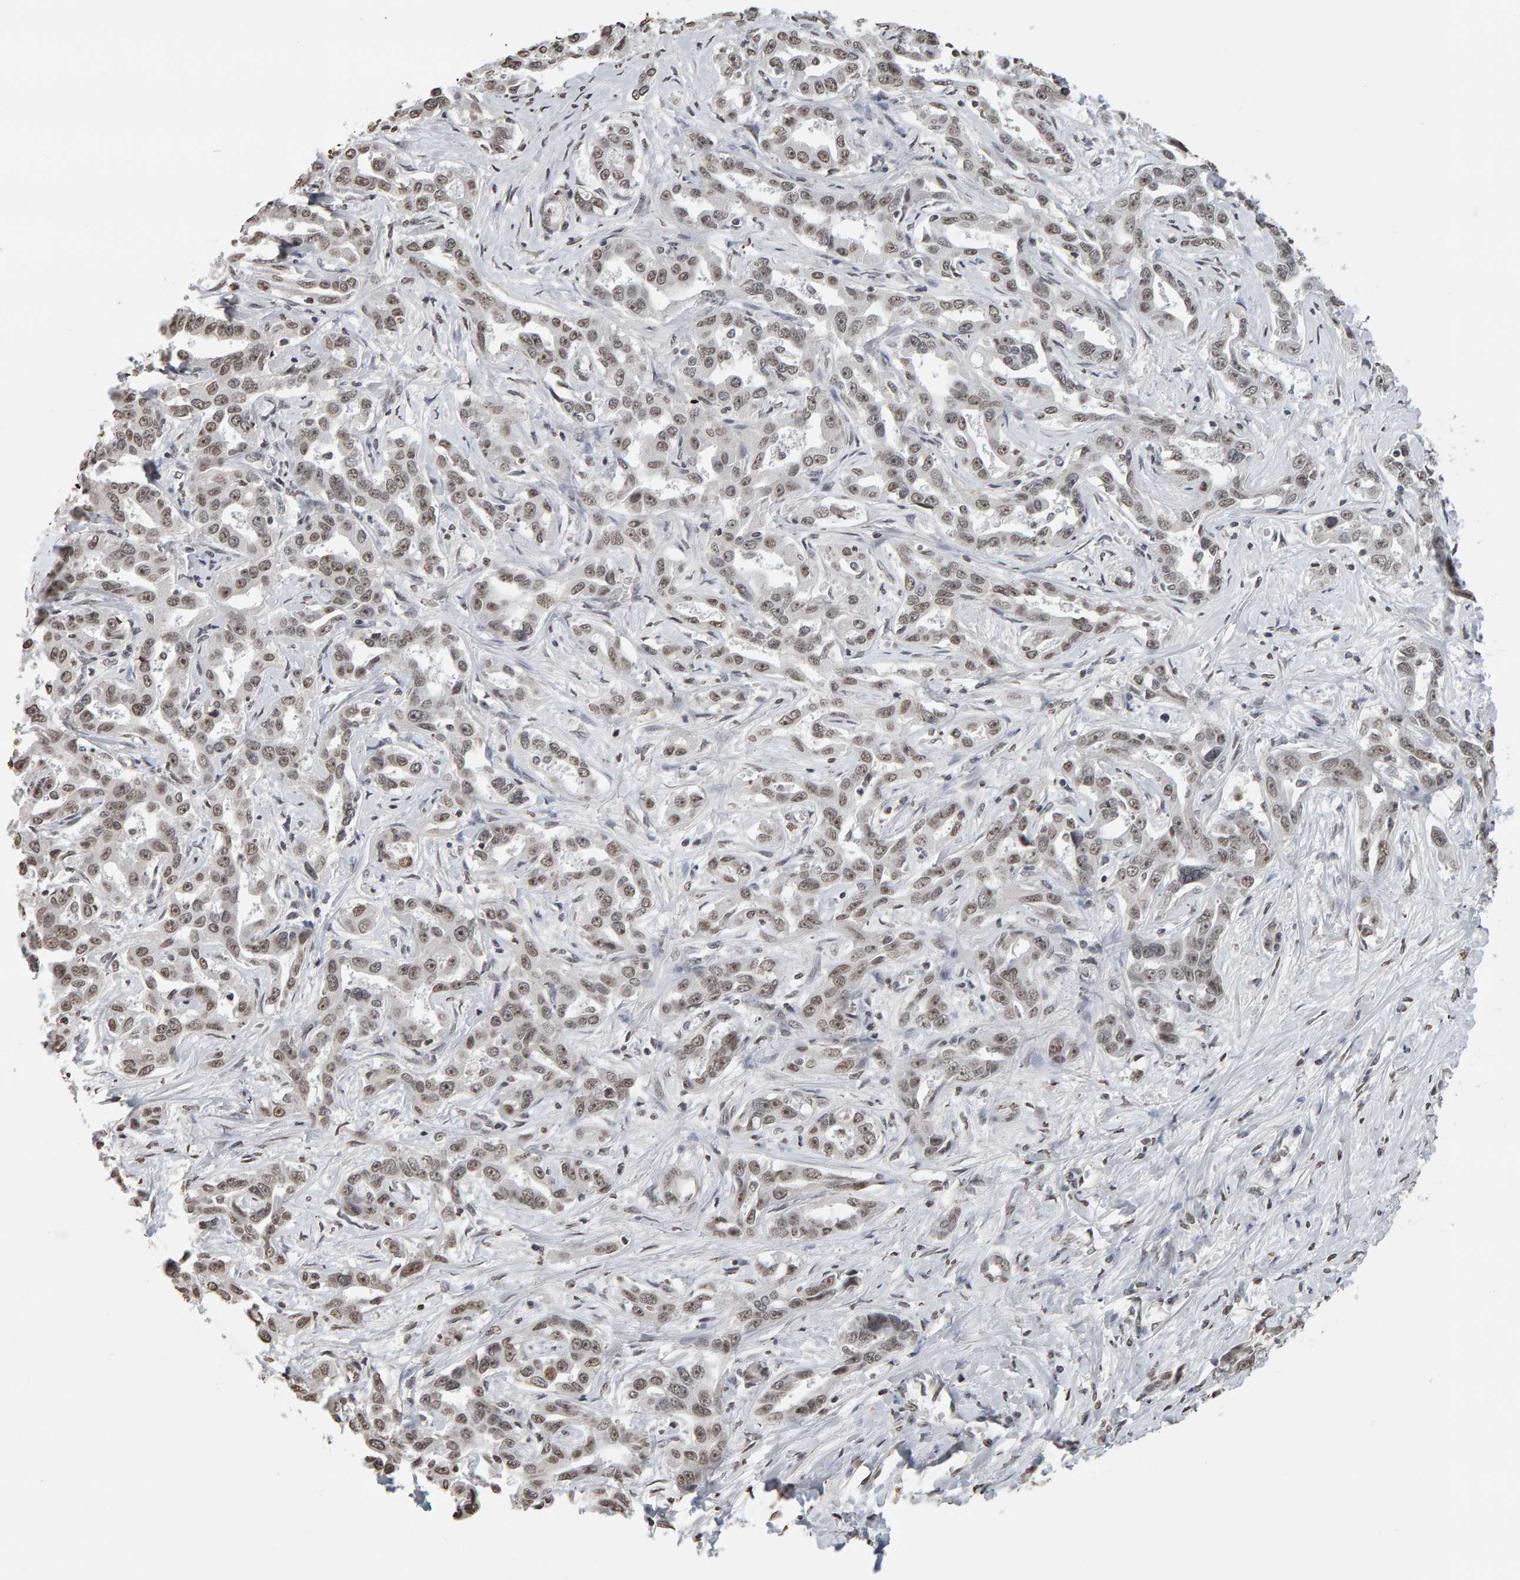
{"staining": {"intensity": "weak", "quantity": ">75%", "location": "nuclear"}, "tissue": "liver cancer", "cell_type": "Tumor cells", "image_type": "cancer", "snomed": [{"axis": "morphology", "description": "Cholangiocarcinoma"}, {"axis": "topography", "description": "Liver"}], "caption": "Liver cancer stained for a protein shows weak nuclear positivity in tumor cells.", "gene": "AFF4", "patient": {"sex": "male", "age": 59}}